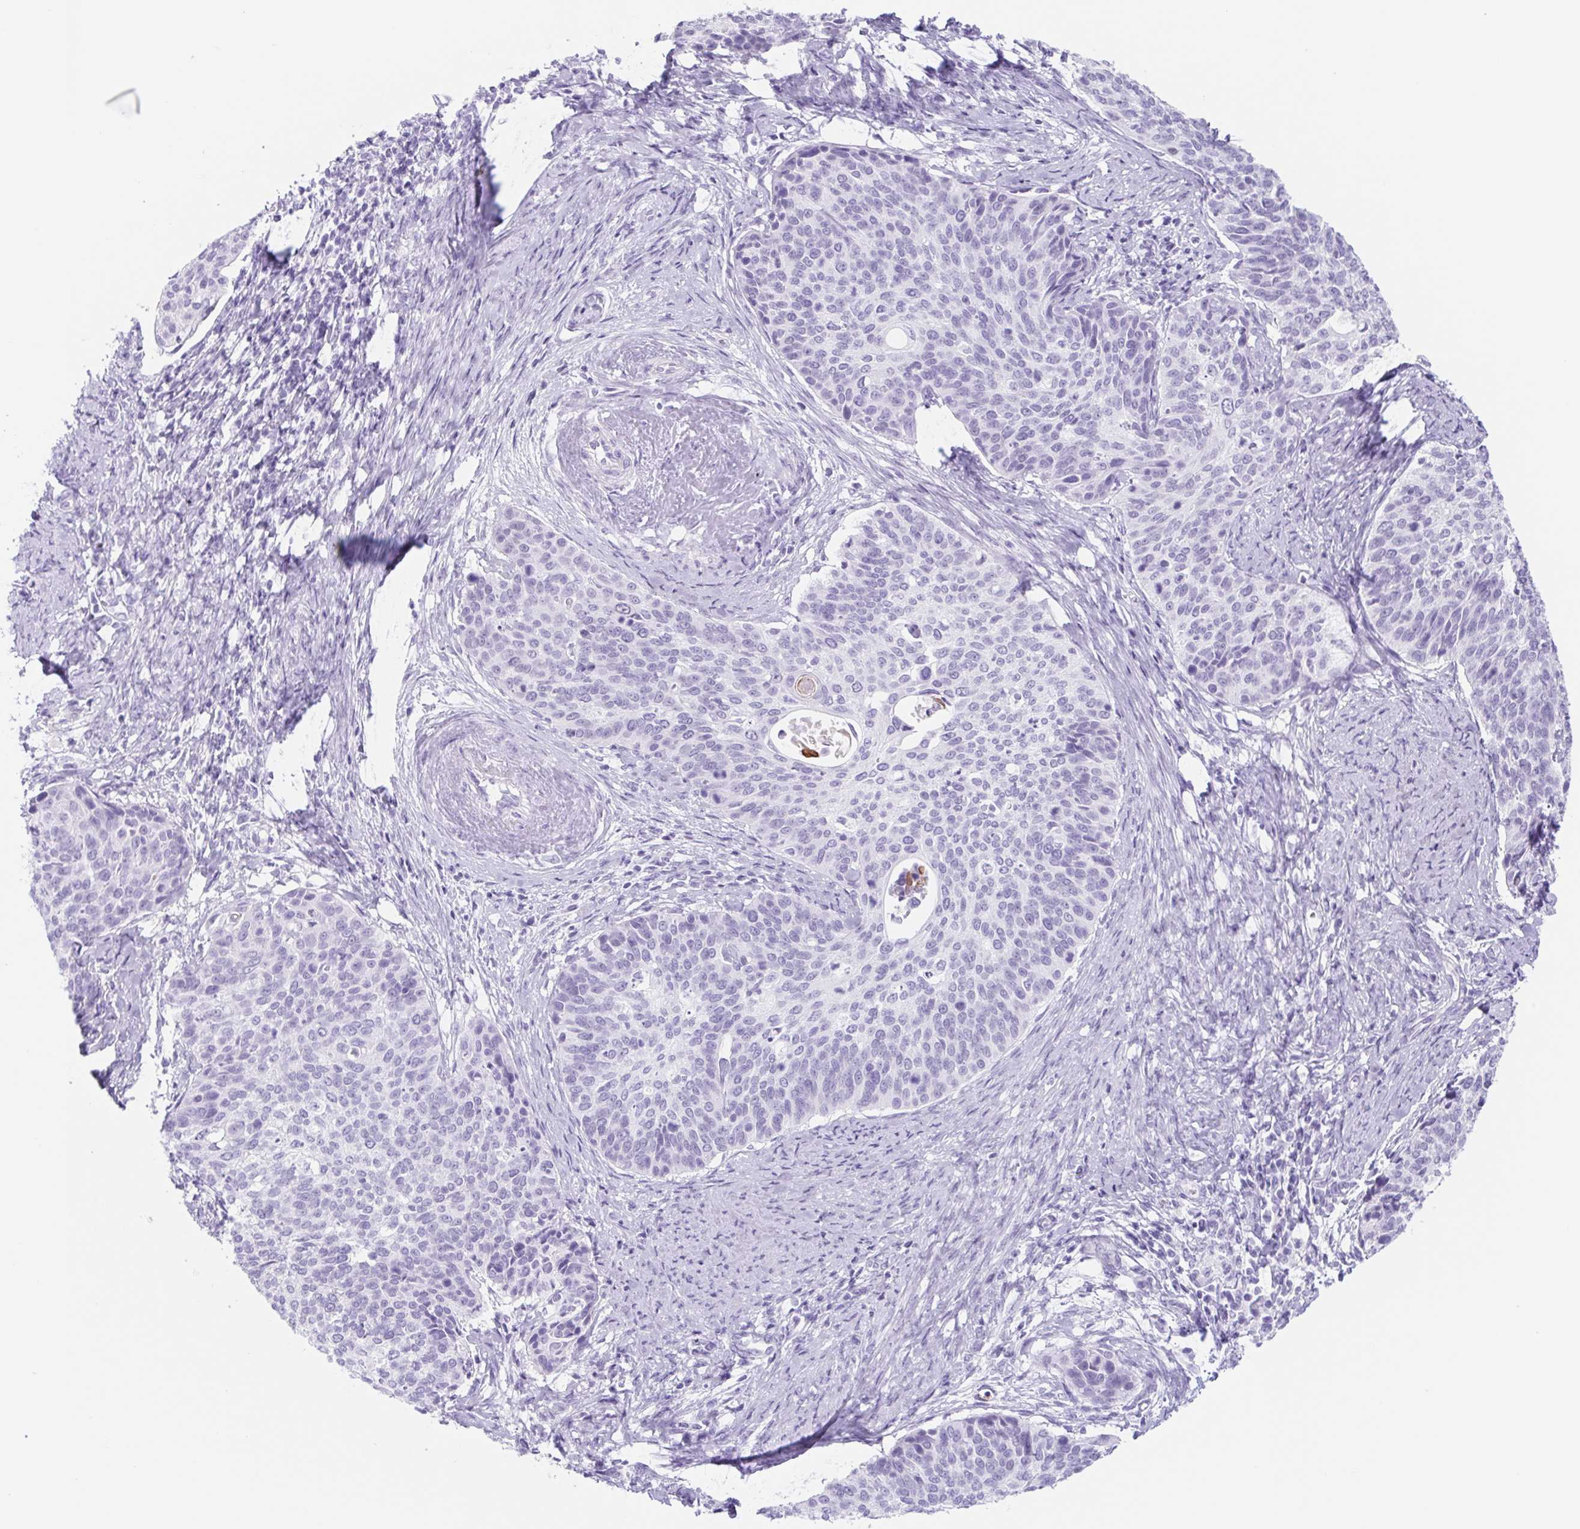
{"staining": {"intensity": "negative", "quantity": "none", "location": "none"}, "tissue": "cervical cancer", "cell_type": "Tumor cells", "image_type": "cancer", "snomed": [{"axis": "morphology", "description": "Squamous cell carcinoma, NOS"}, {"axis": "topography", "description": "Cervix"}], "caption": "DAB (3,3'-diaminobenzidine) immunohistochemical staining of human cervical cancer demonstrates no significant staining in tumor cells.", "gene": "CYP21A2", "patient": {"sex": "female", "age": 69}}